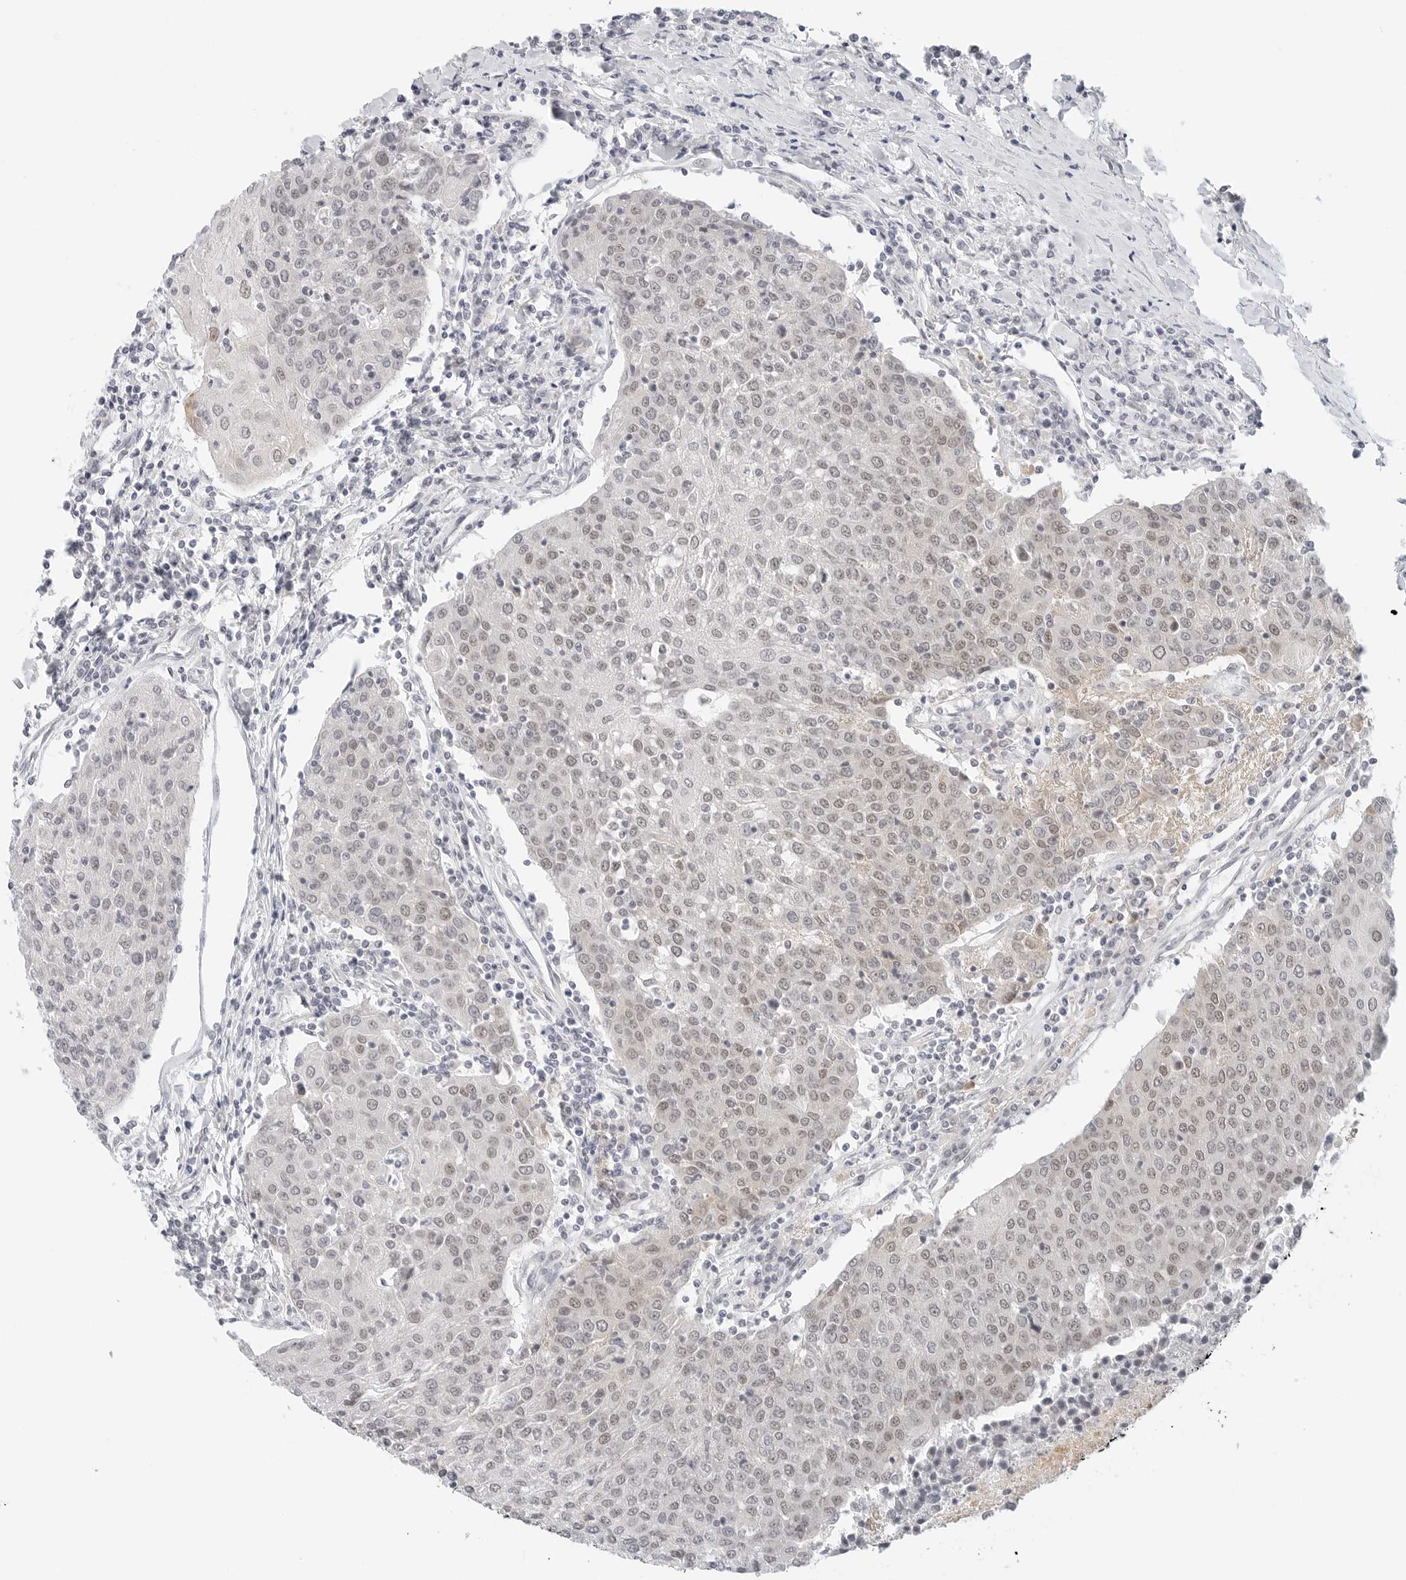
{"staining": {"intensity": "weak", "quantity": "25%-75%", "location": "nuclear"}, "tissue": "urothelial cancer", "cell_type": "Tumor cells", "image_type": "cancer", "snomed": [{"axis": "morphology", "description": "Urothelial carcinoma, High grade"}, {"axis": "topography", "description": "Urinary bladder"}], "caption": "Brown immunohistochemical staining in human urothelial cancer exhibits weak nuclear staining in about 25%-75% of tumor cells.", "gene": "TSEN2", "patient": {"sex": "female", "age": 85}}